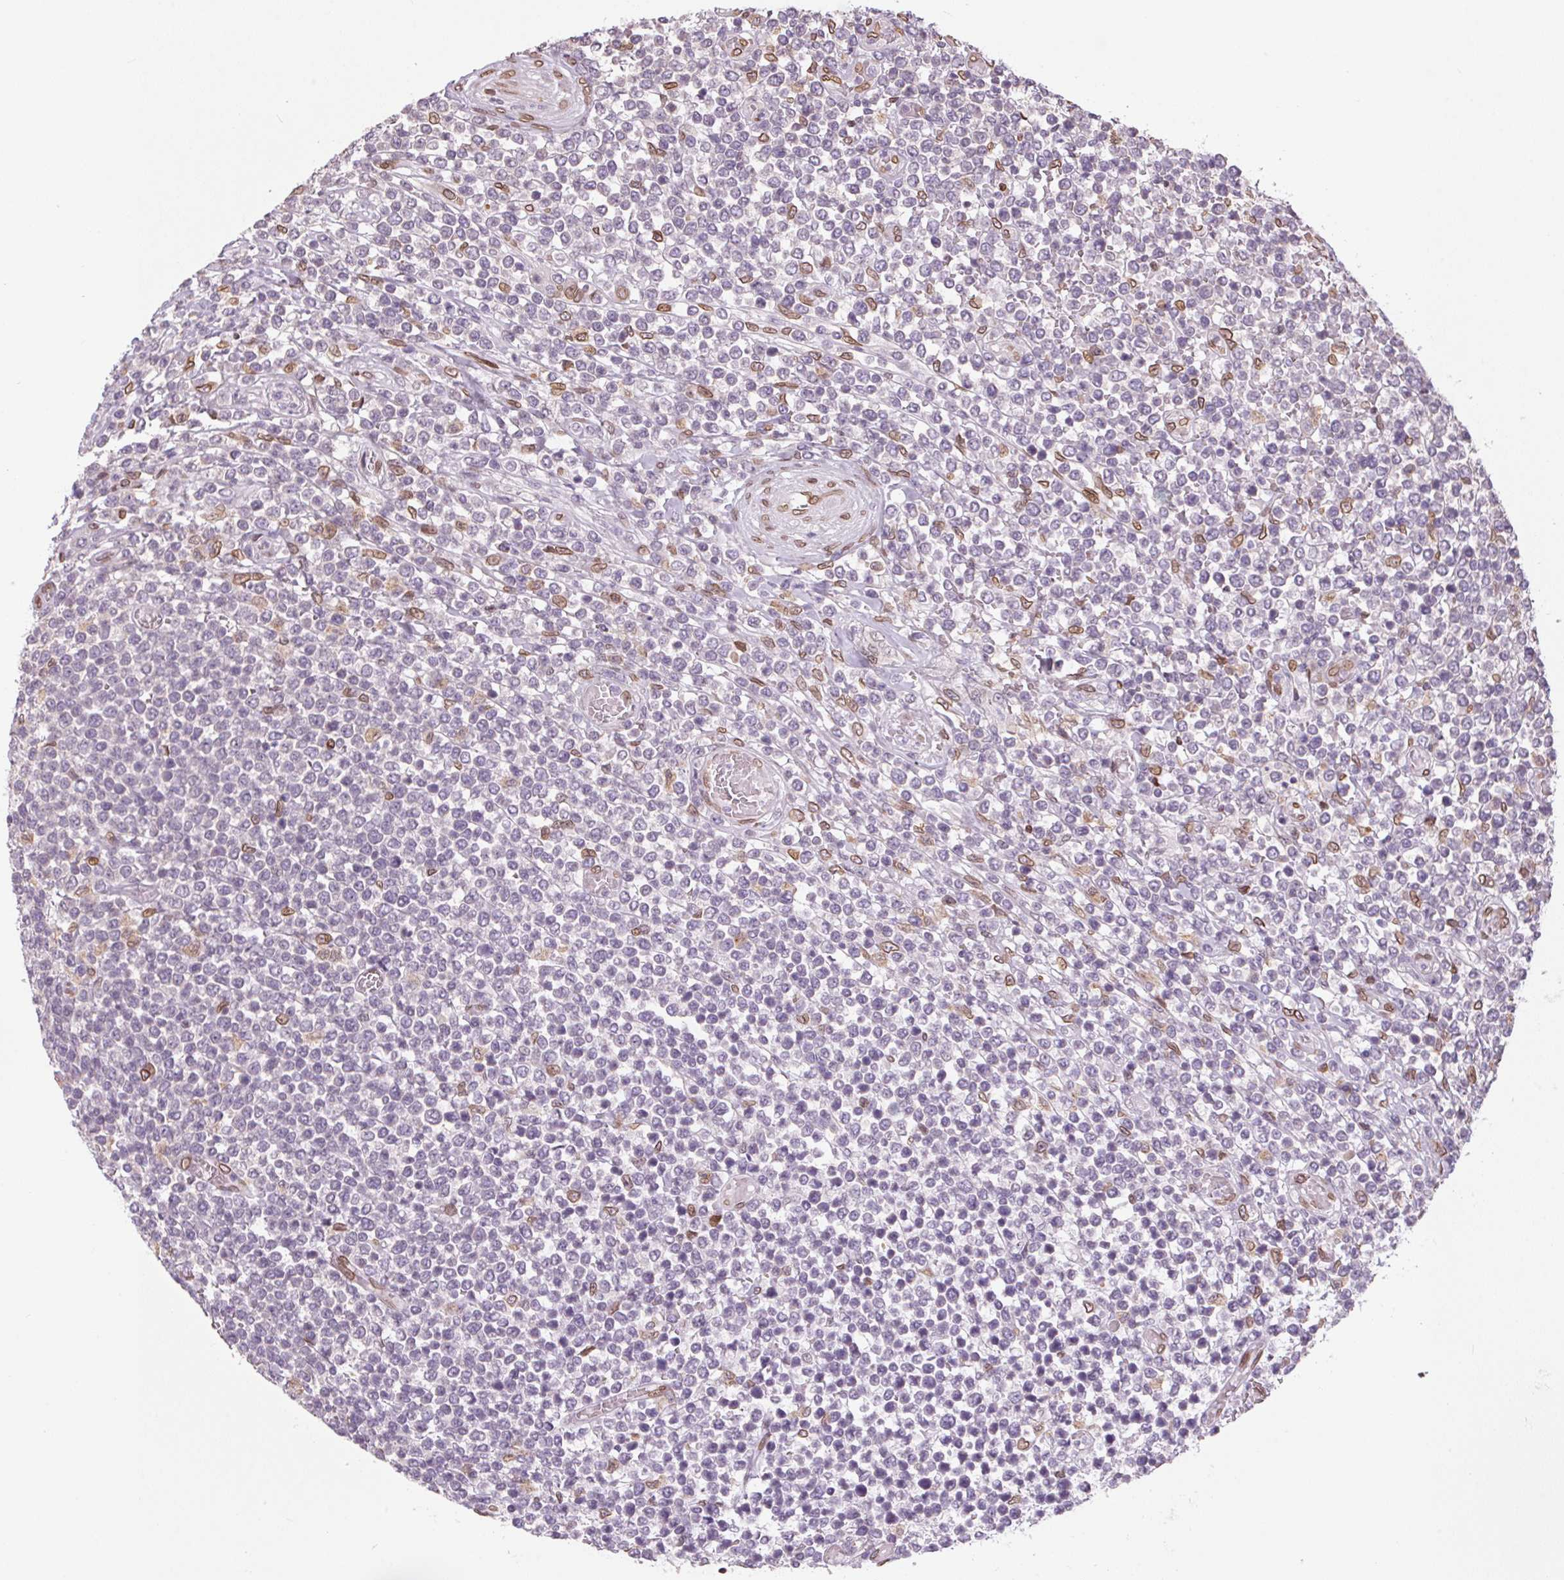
{"staining": {"intensity": "negative", "quantity": "none", "location": "none"}, "tissue": "lymphoma", "cell_type": "Tumor cells", "image_type": "cancer", "snomed": [{"axis": "morphology", "description": "Malignant lymphoma, non-Hodgkin's type, High grade"}, {"axis": "topography", "description": "Soft tissue"}], "caption": "This is a photomicrograph of immunohistochemistry (IHC) staining of malignant lymphoma, non-Hodgkin's type (high-grade), which shows no expression in tumor cells.", "gene": "TMEM175", "patient": {"sex": "female", "age": 56}}